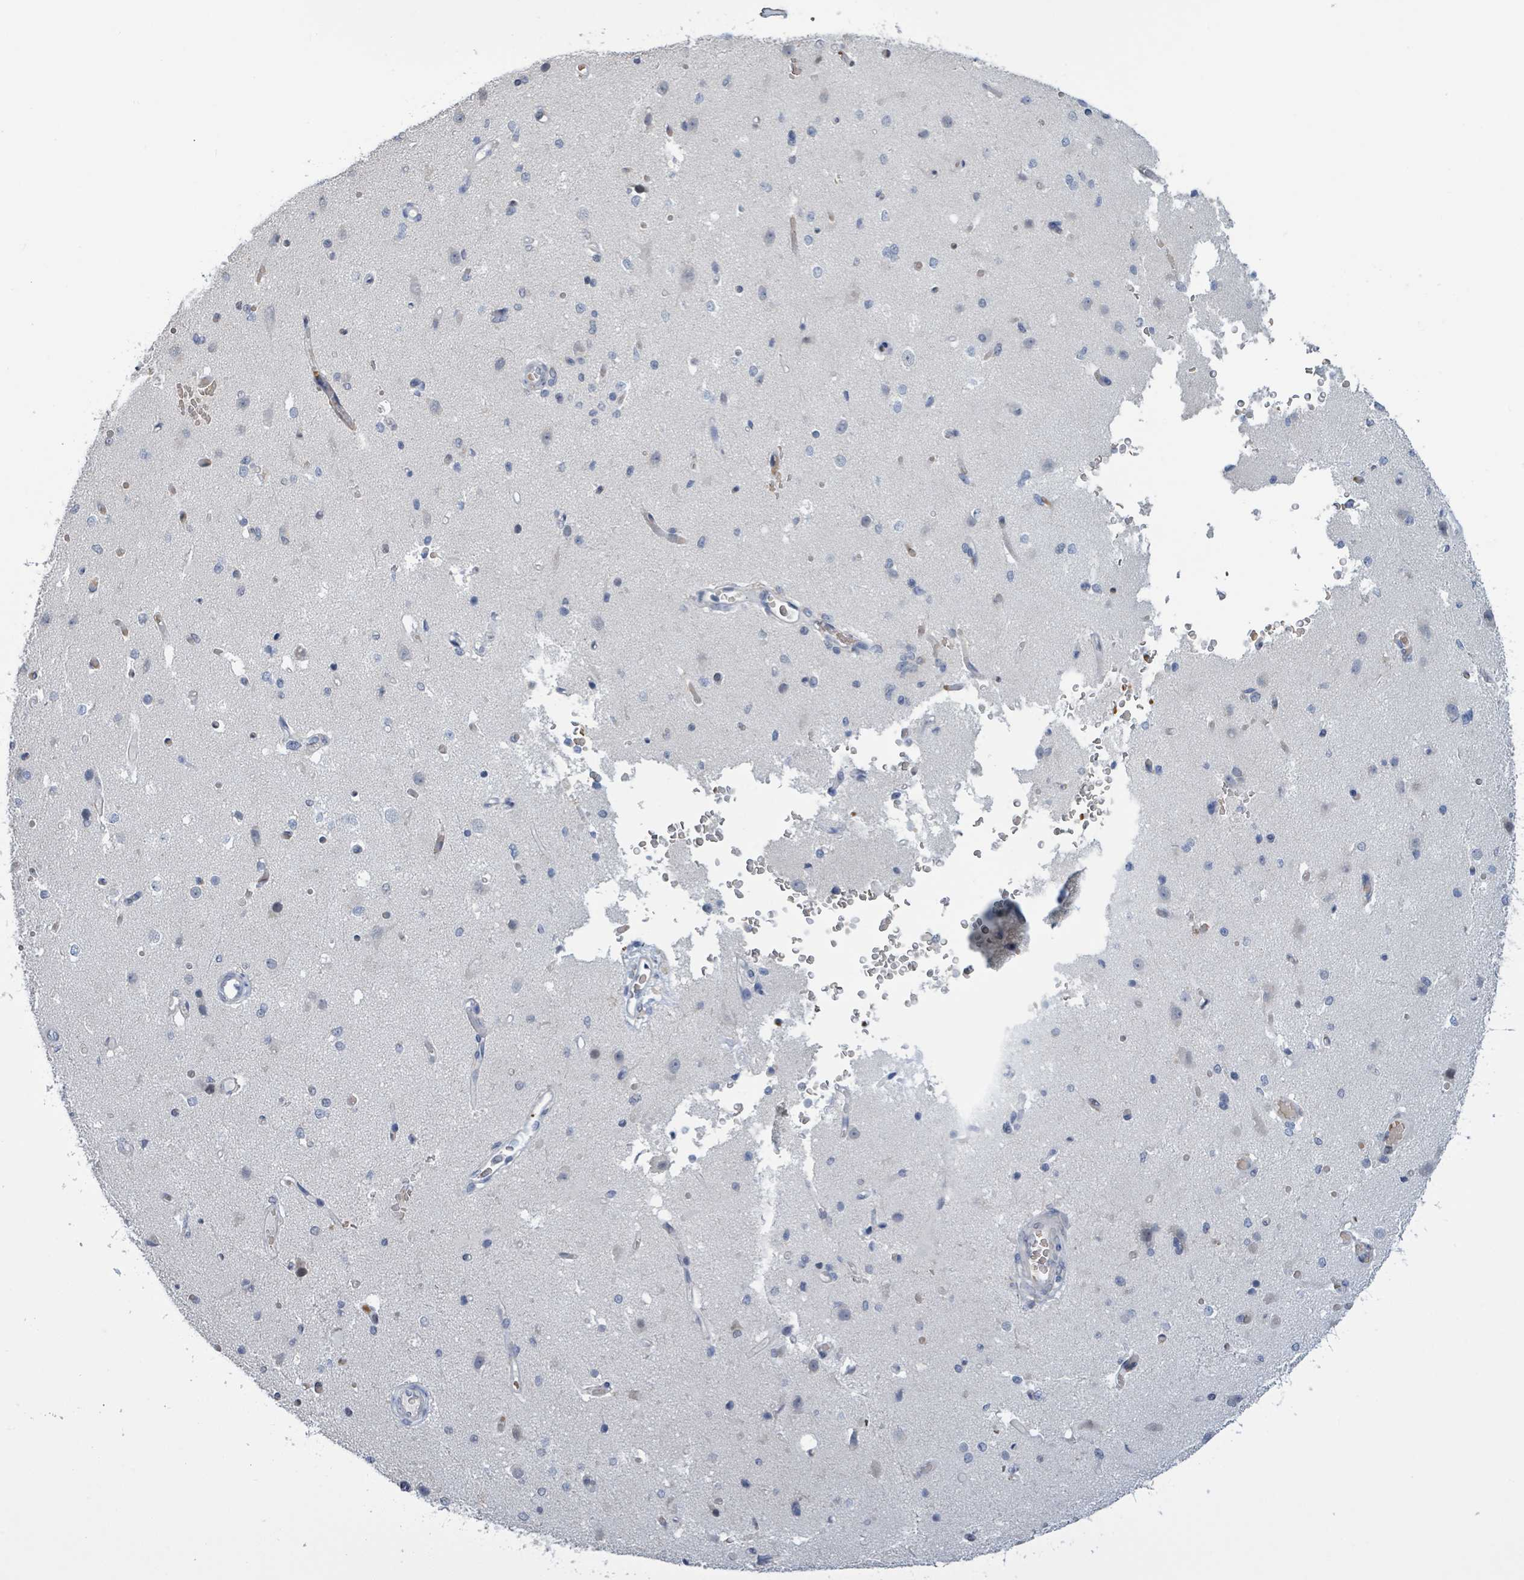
{"staining": {"intensity": "weak", "quantity": "25%-75%", "location": "cytoplasmic/membranous"}, "tissue": "cerebral cortex", "cell_type": "Endothelial cells", "image_type": "normal", "snomed": [{"axis": "morphology", "description": "Normal tissue, NOS"}, {"axis": "morphology", "description": "Inflammation, NOS"}, {"axis": "topography", "description": "Cerebral cortex"}], "caption": "Immunohistochemical staining of normal human cerebral cortex demonstrates low levels of weak cytoplasmic/membranous expression in approximately 25%-75% of endothelial cells.", "gene": "SEBOX", "patient": {"sex": "male", "age": 6}}